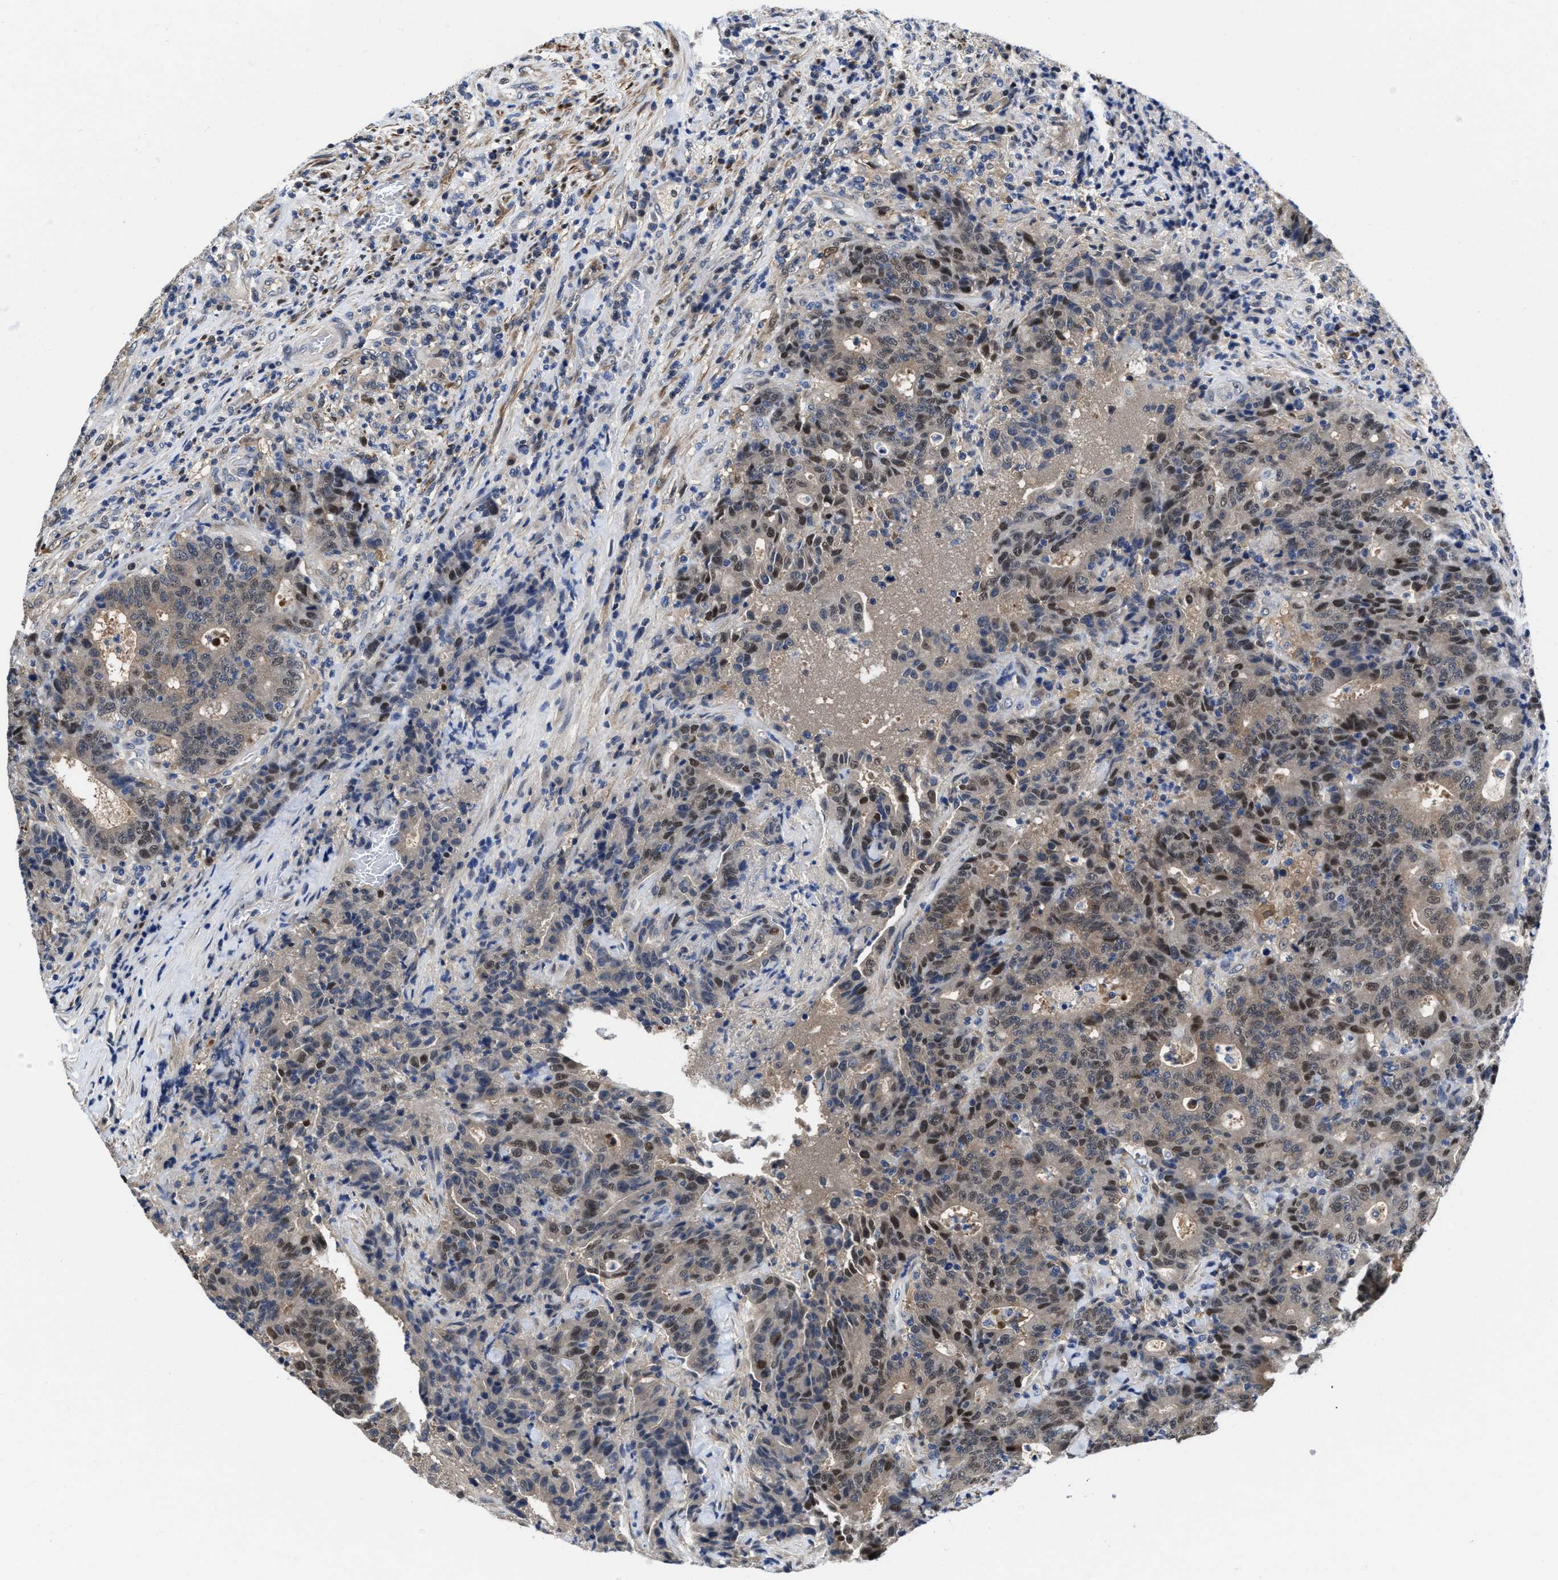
{"staining": {"intensity": "strong", "quantity": "<25%", "location": "nuclear"}, "tissue": "colorectal cancer", "cell_type": "Tumor cells", "image_type": "cancer", "snomed": [{"axis": "morphology", "description": "Adenocarcinoma, NOS"}, {"axis": "topography", "description": "Colon"}], "caption": "Protein expression analysis of colorectal adenocarcinoma demonstrates strong nuclear staining in about <25% of tumor cells. (DAB = brown stain, brightfield microscopy at high magnification).", "gene": "KIF12", "patient": {"sex": "female", "age": 75}}